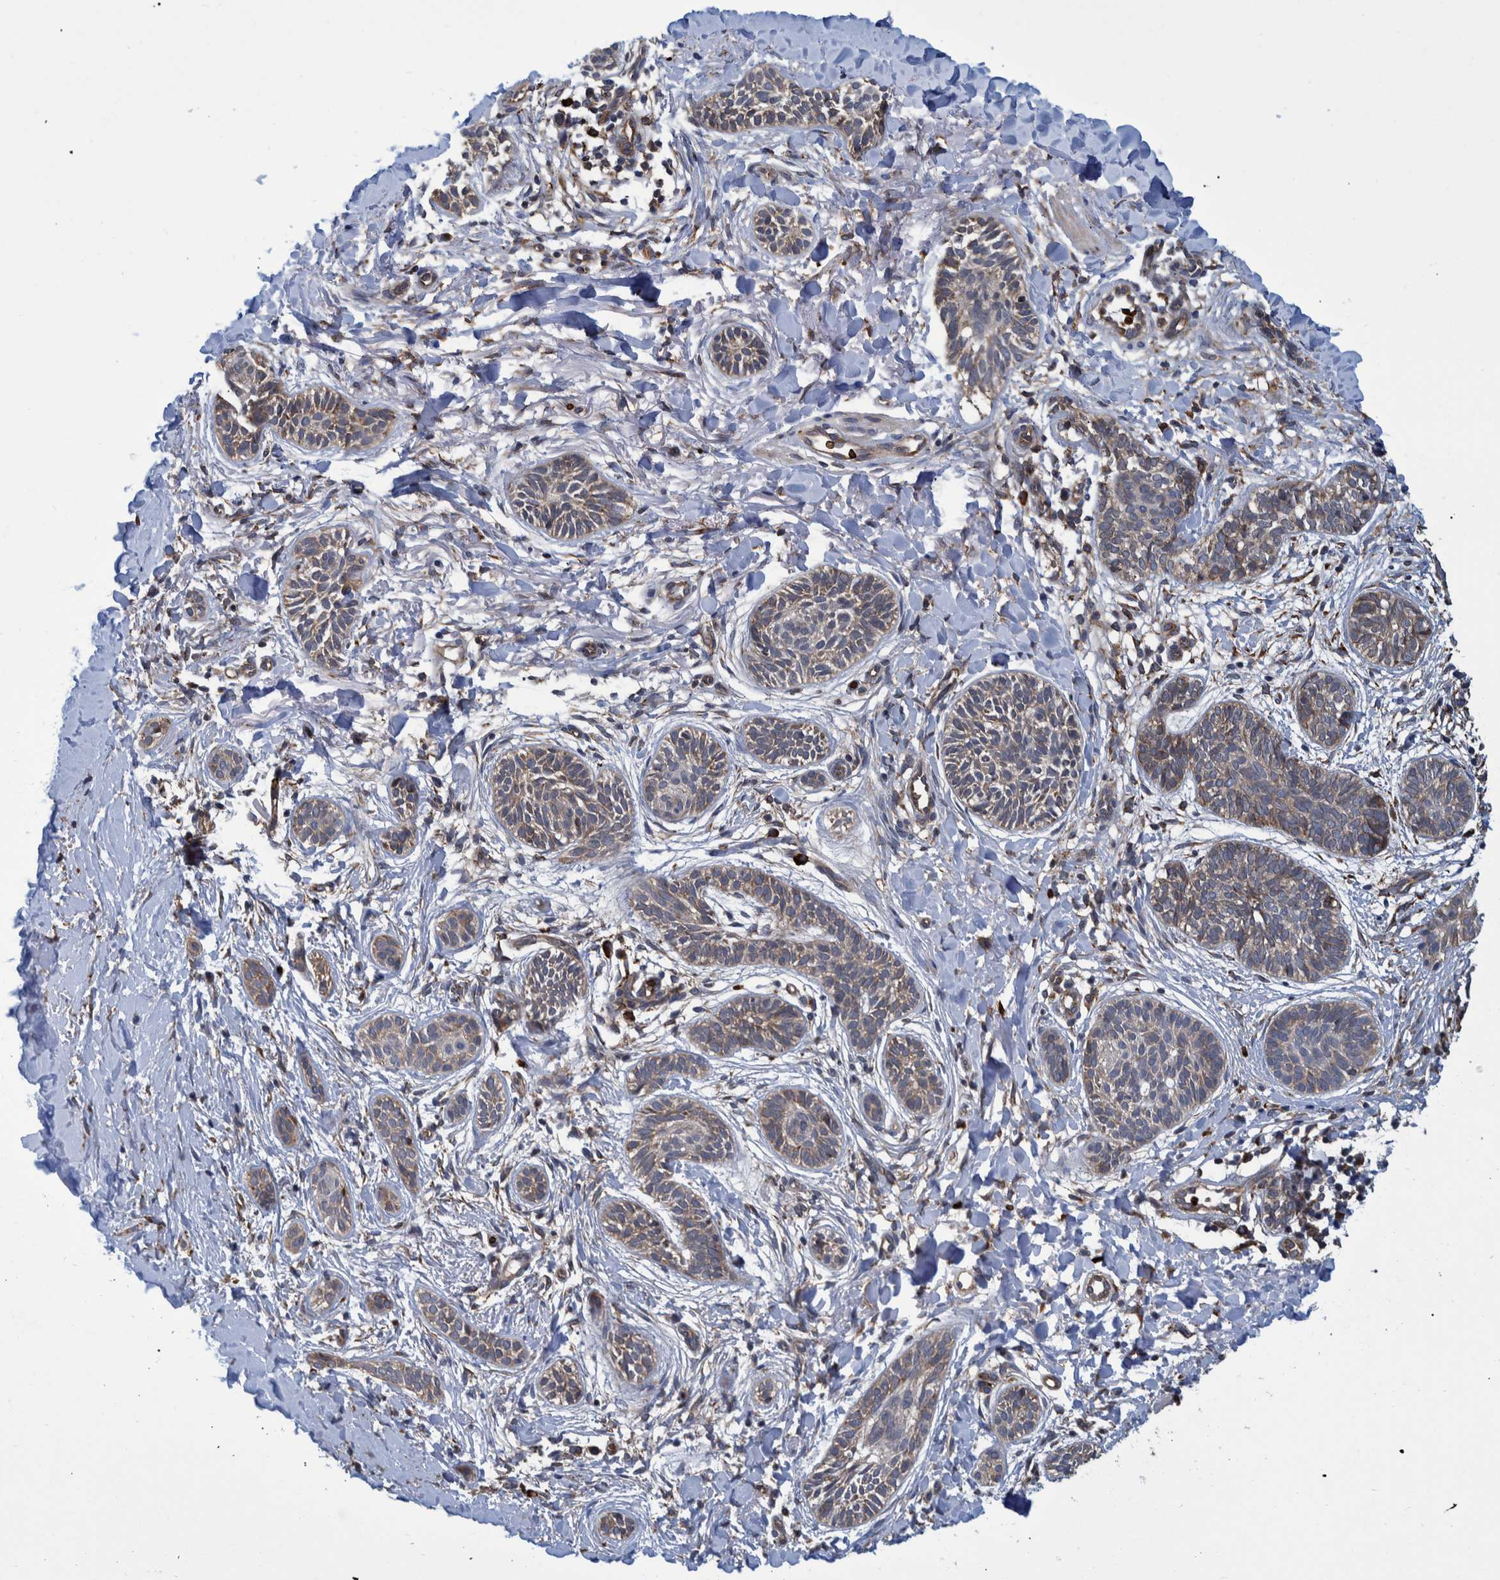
{"staining": {"intensity": "weak", "quantity": ">75%", "location": "cytoplasmic/membranous"}, "tissue": "skin cancer", "cell_type": "Tumor cells", "image_type": "cancer", "snomed": [{"axis": "morphology", "description": "Normal tissue, NOS"}, {"axis": "morphology", "description": "Basal cell carcinoma"}, {"axis": "topography", "description": "Skin"}], "caption": "Protein staining of basal cell carcinoma (skin) tissue exhibits weak cytoplasmic/membranous staining in approximately >75% of tumor cells.", "gene": "SPAG5", "patient": {"sex": "male", "age": 63}}